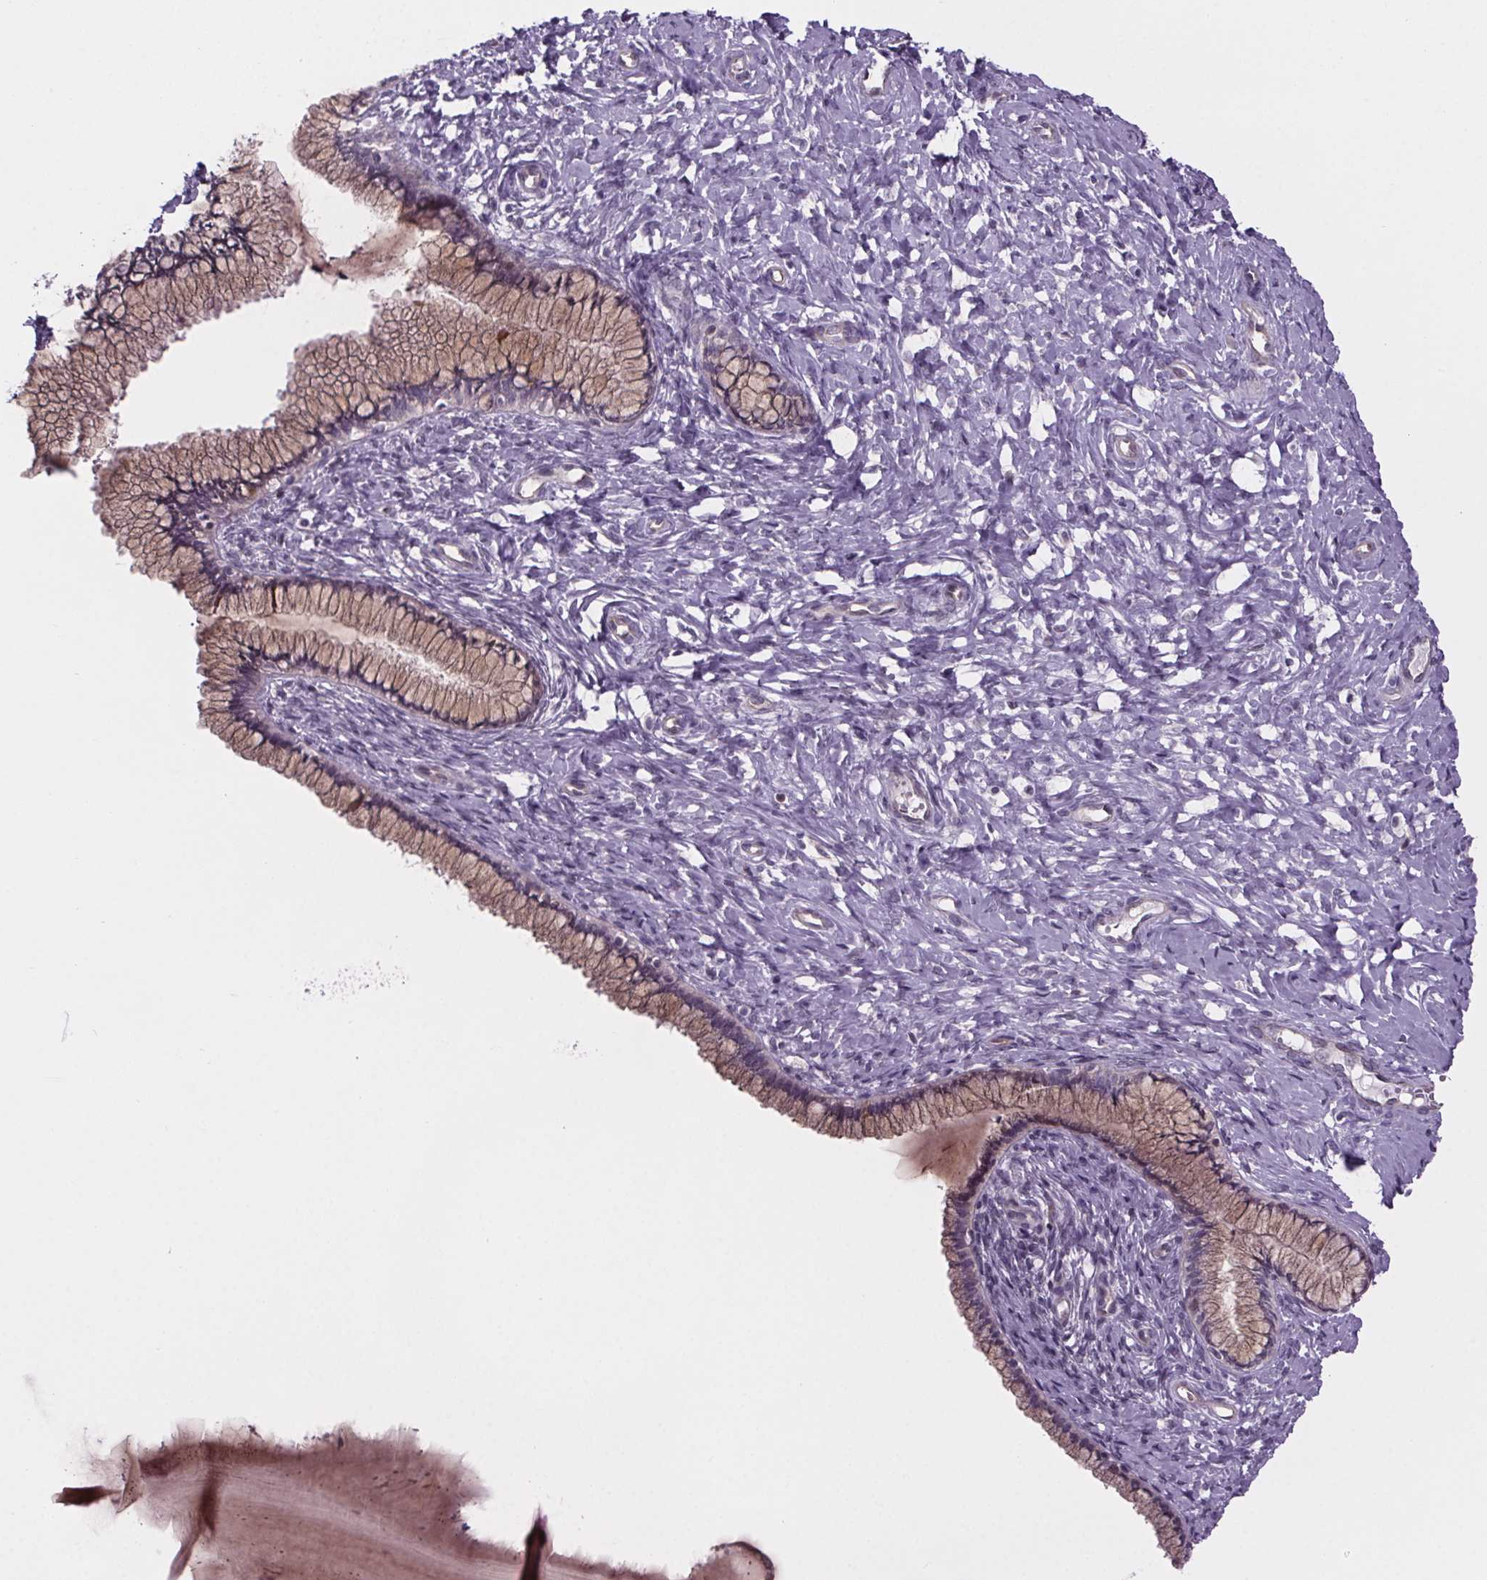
{"staining": {"intensity": "weak", "quantity": ">75%", "location": "cytoplasmic/membranous"}, "tissue": "cervix", "cell_type": "Glandular cells", "image_type": "normal", "snomed": [{"axis": "morphology", "description": "Normal tissue, NOS"}, {"axis": "topography", "description": "Cervix"}], "caption": "Normal cervix was stained to show a protein in brown. There is low levels of weak cytoplasmic/membranous positivity in approximately >75% of glandular cells.", "gene": "TTC12", "patient": {"sex": "female", "age": 37}}